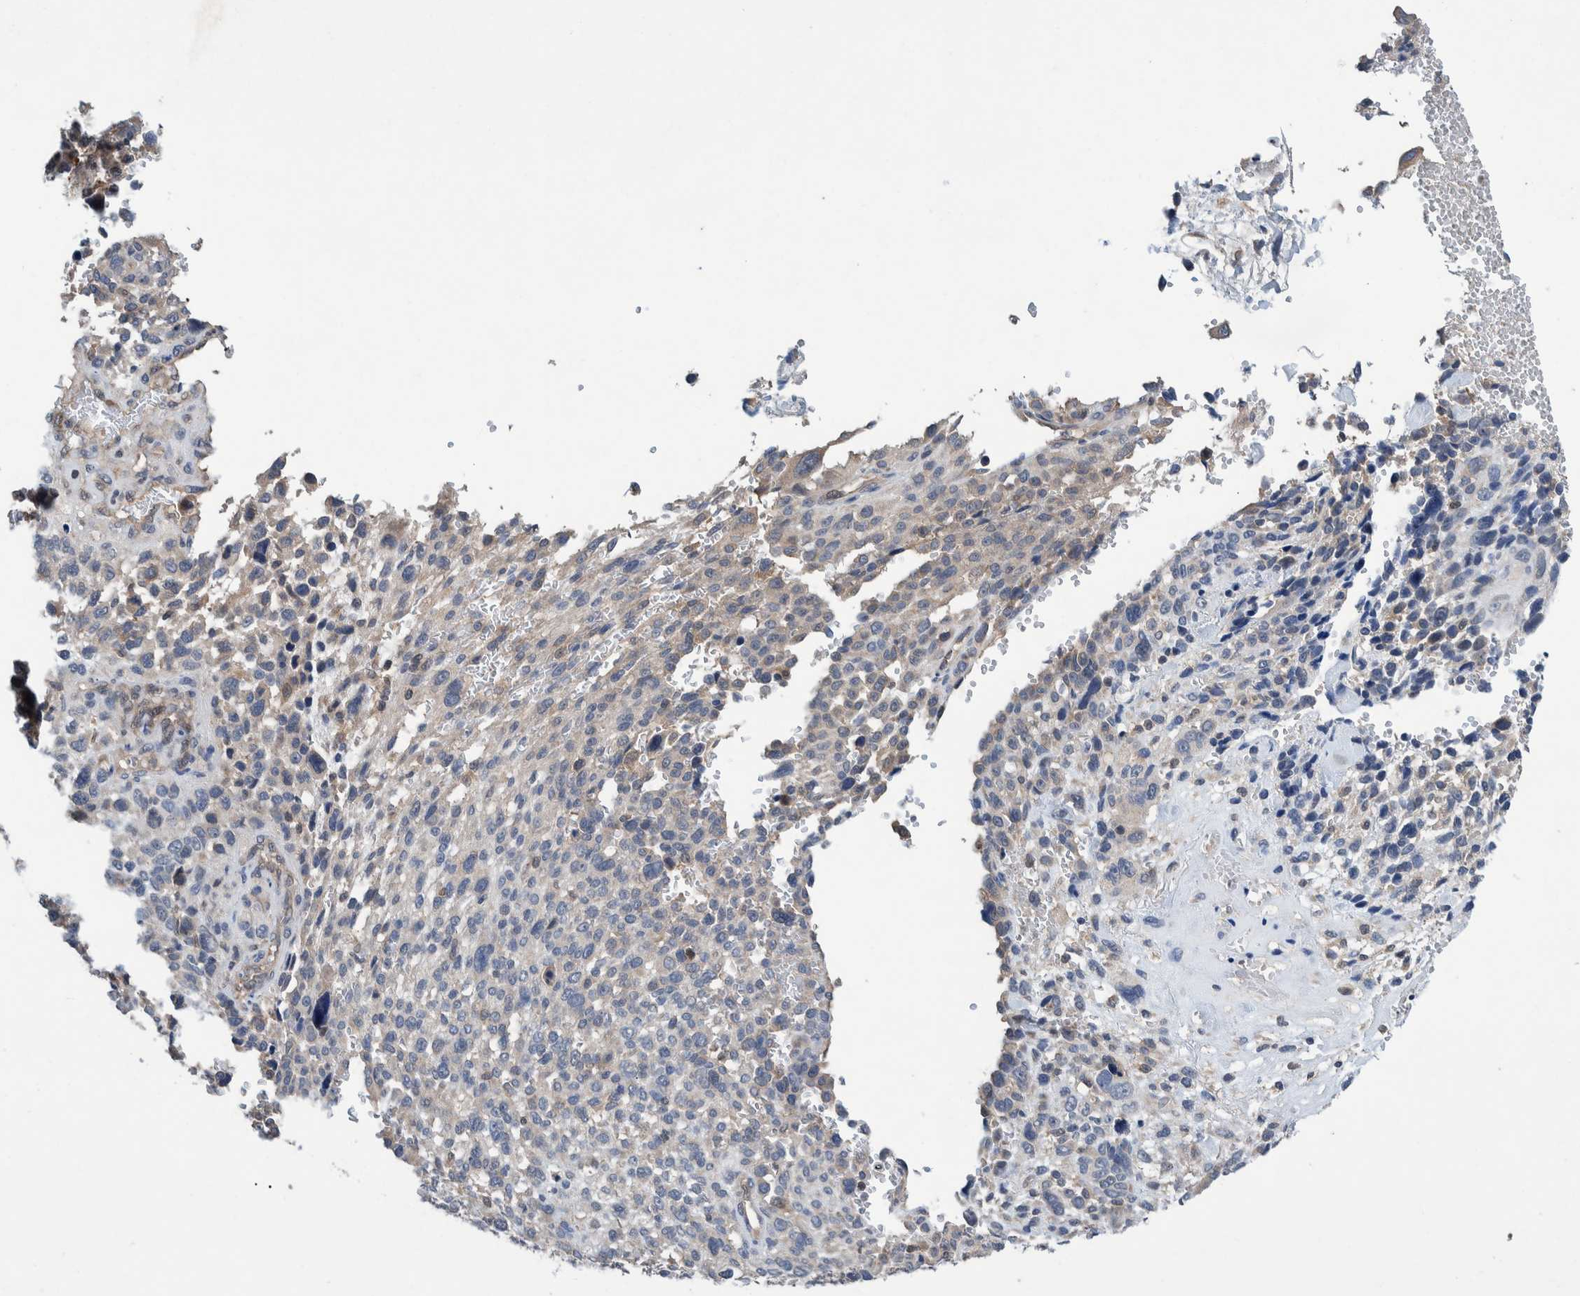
{"staining": {"intensity": "negative", "quantity": "none", "location": "none"}, "tissue": "melanoma", "cell_type": "Tumor cells", "image_type": "cancer", "snomed": [{"axis": "morphology", "description": "Malignant melanoma, NOS"}, {"axis": "topography", "description": "Skin"}], "caption": "IHC histopathology image of neoplastic tissue: melanoma stained with DAB demonstrates no significant protein positivity in tumor cells. The staining is performed using DAB brown chromogen with nuclei counter-stained in using hematoxylin.", "gene": "PLPBP", "patient": {"sex": "female", "age": 55}}